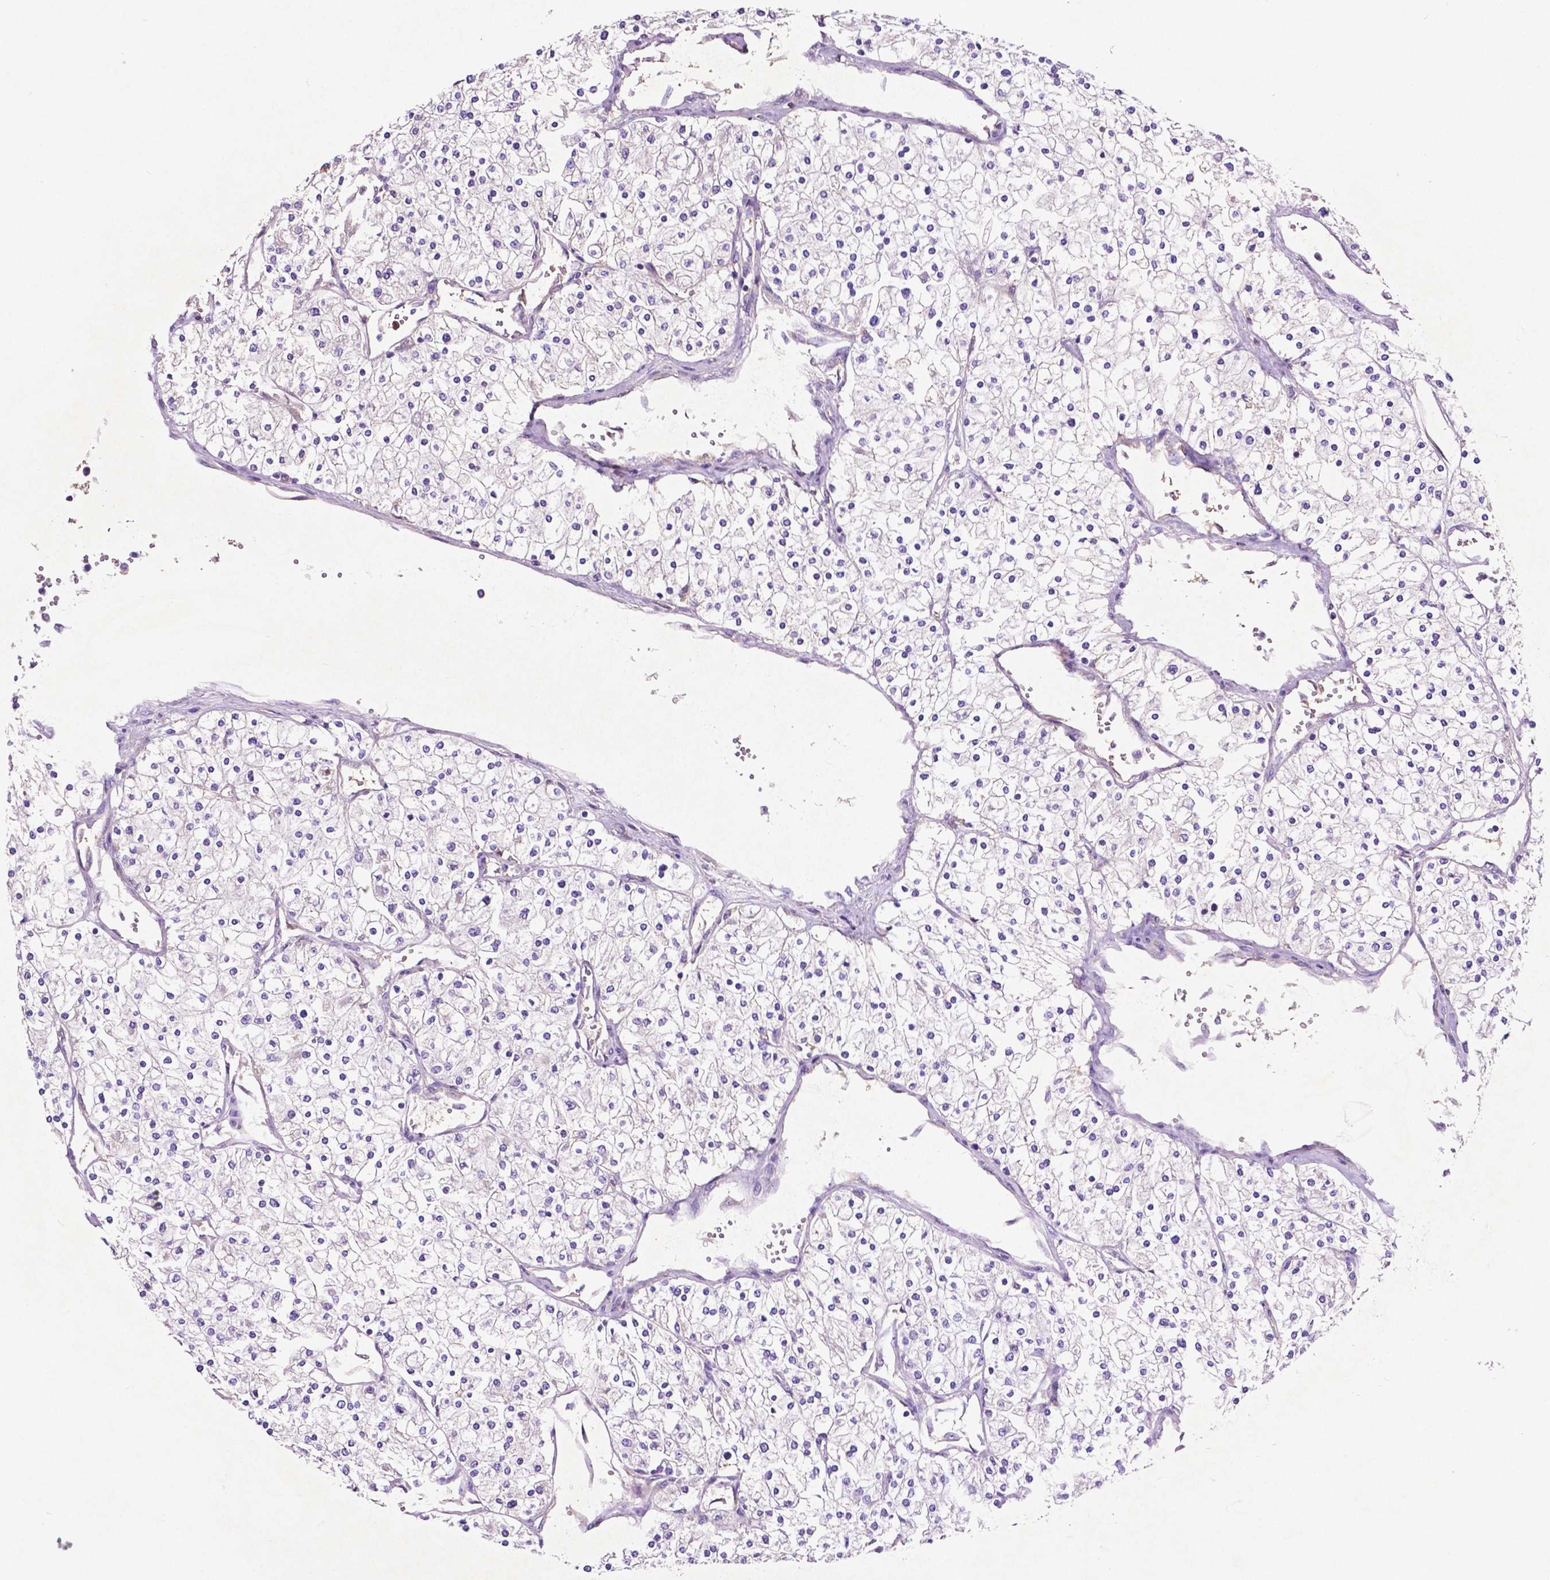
{"staining": {"intensity": "negative", "quantity": "none", "location": "none"}, "tissue": "renal cancer", "cell_type": "Tumor cells", "image_type": "cancer", "snomed": [{"axis": "morphology", "description": "Adenocarcinoma, NOS"}, {"axis": "topography", "description": "Kidney"}], "caption": "Renal cancer (adenocarcinoma) was stained to show a protein in brown. There is no significant expression in tumor cells.", "gene": "GDPD5", "patient": {"sex": "male", "age": 80}}